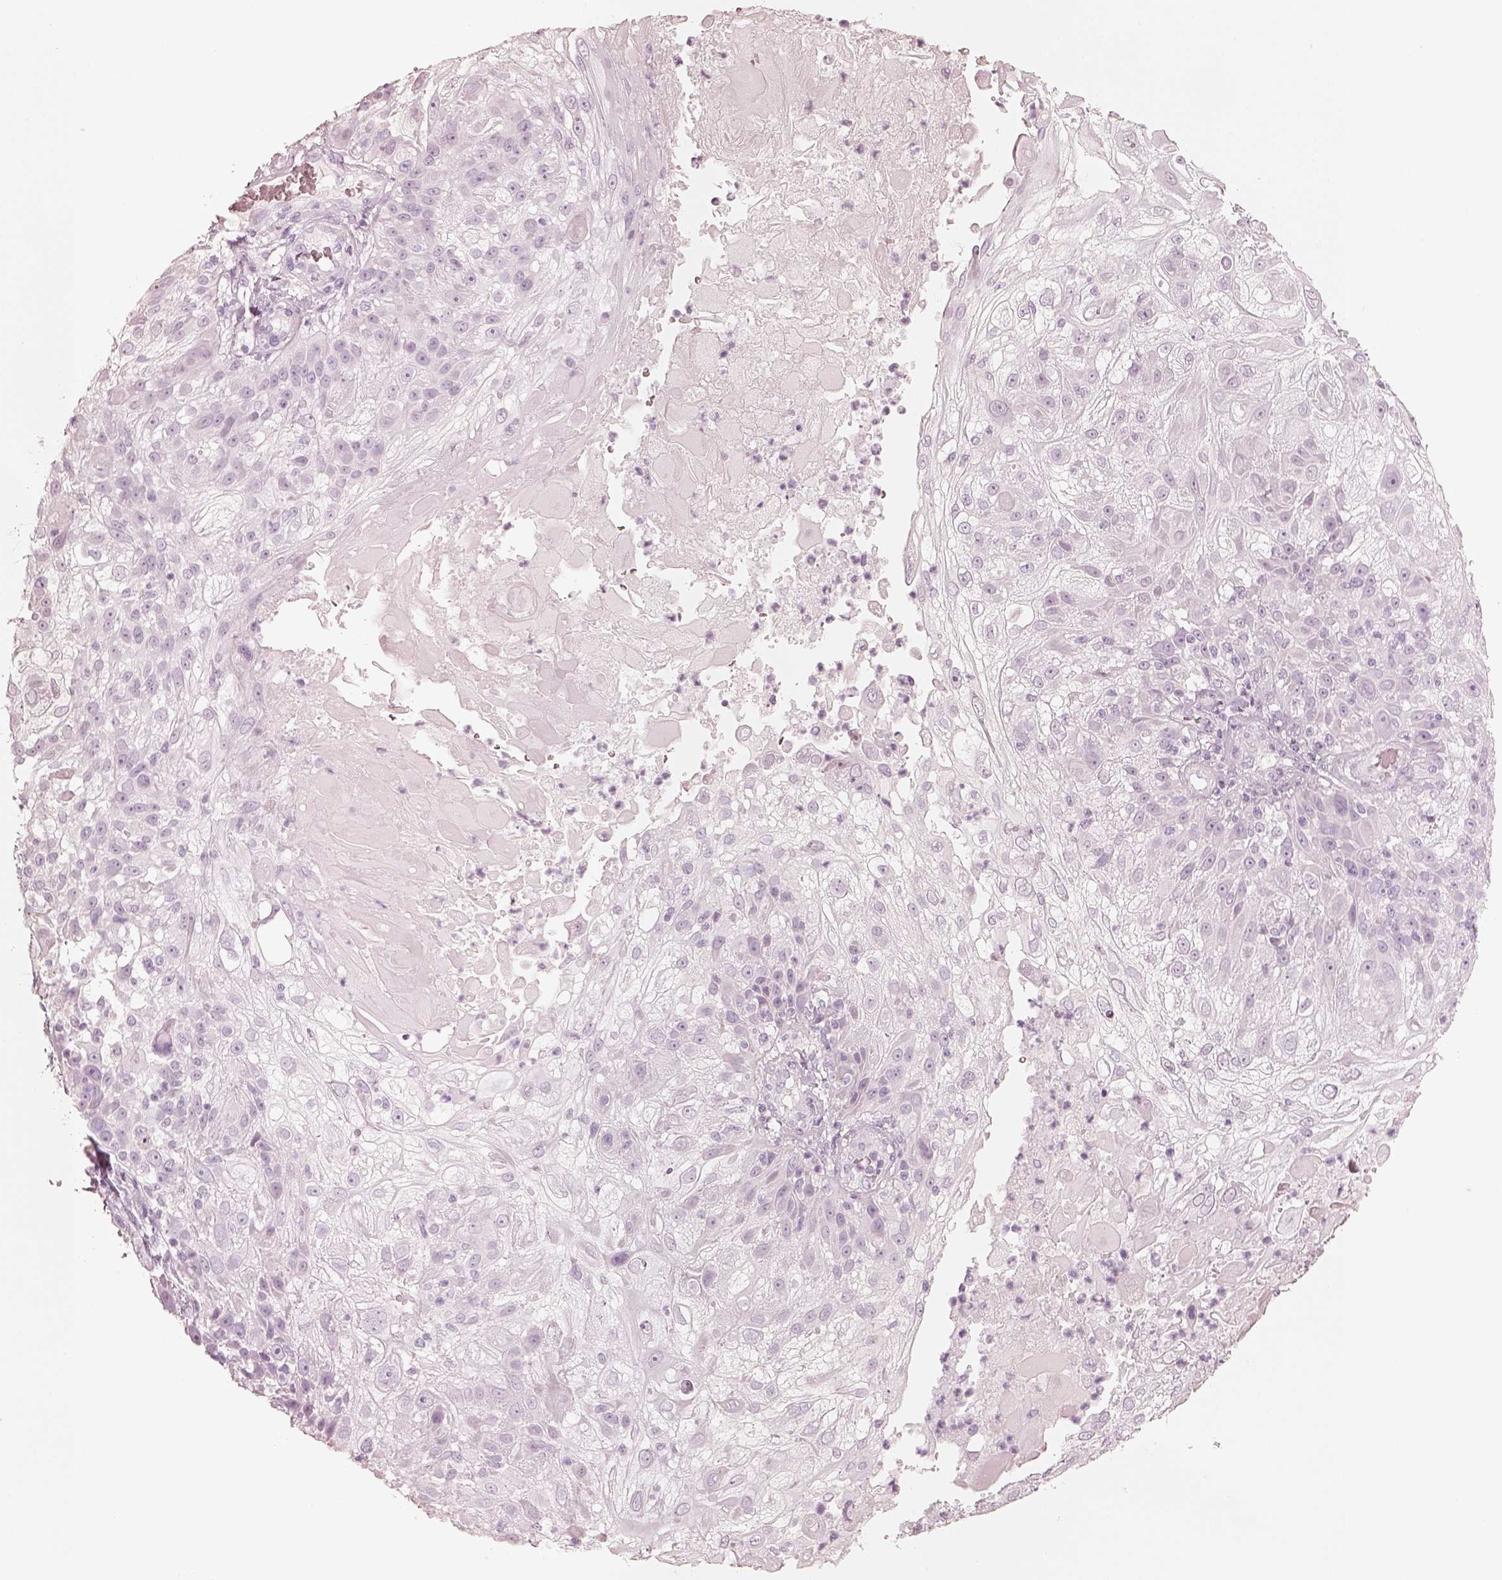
{"staining": {"intensity": "negative", "quantity": "none", "location": "none"}, "tissue": "skin cancer", "cell_type": "Tumor cells", "image_type": "cancer", "snomed": [{"axis": "morphology", "description": "Normal tissue, NOS"}, {"axis": "morphology", "description": "Squamous cell carcinoma, NOS"}, {"axis": "topography", "description": "Skin"}], "caption": "Image shows no significant protein expression in tumor cells of skin cancer (squamous cell carcinoma).", "gene": "KRT72", "patient": {"sex": "female", "age": 83}}